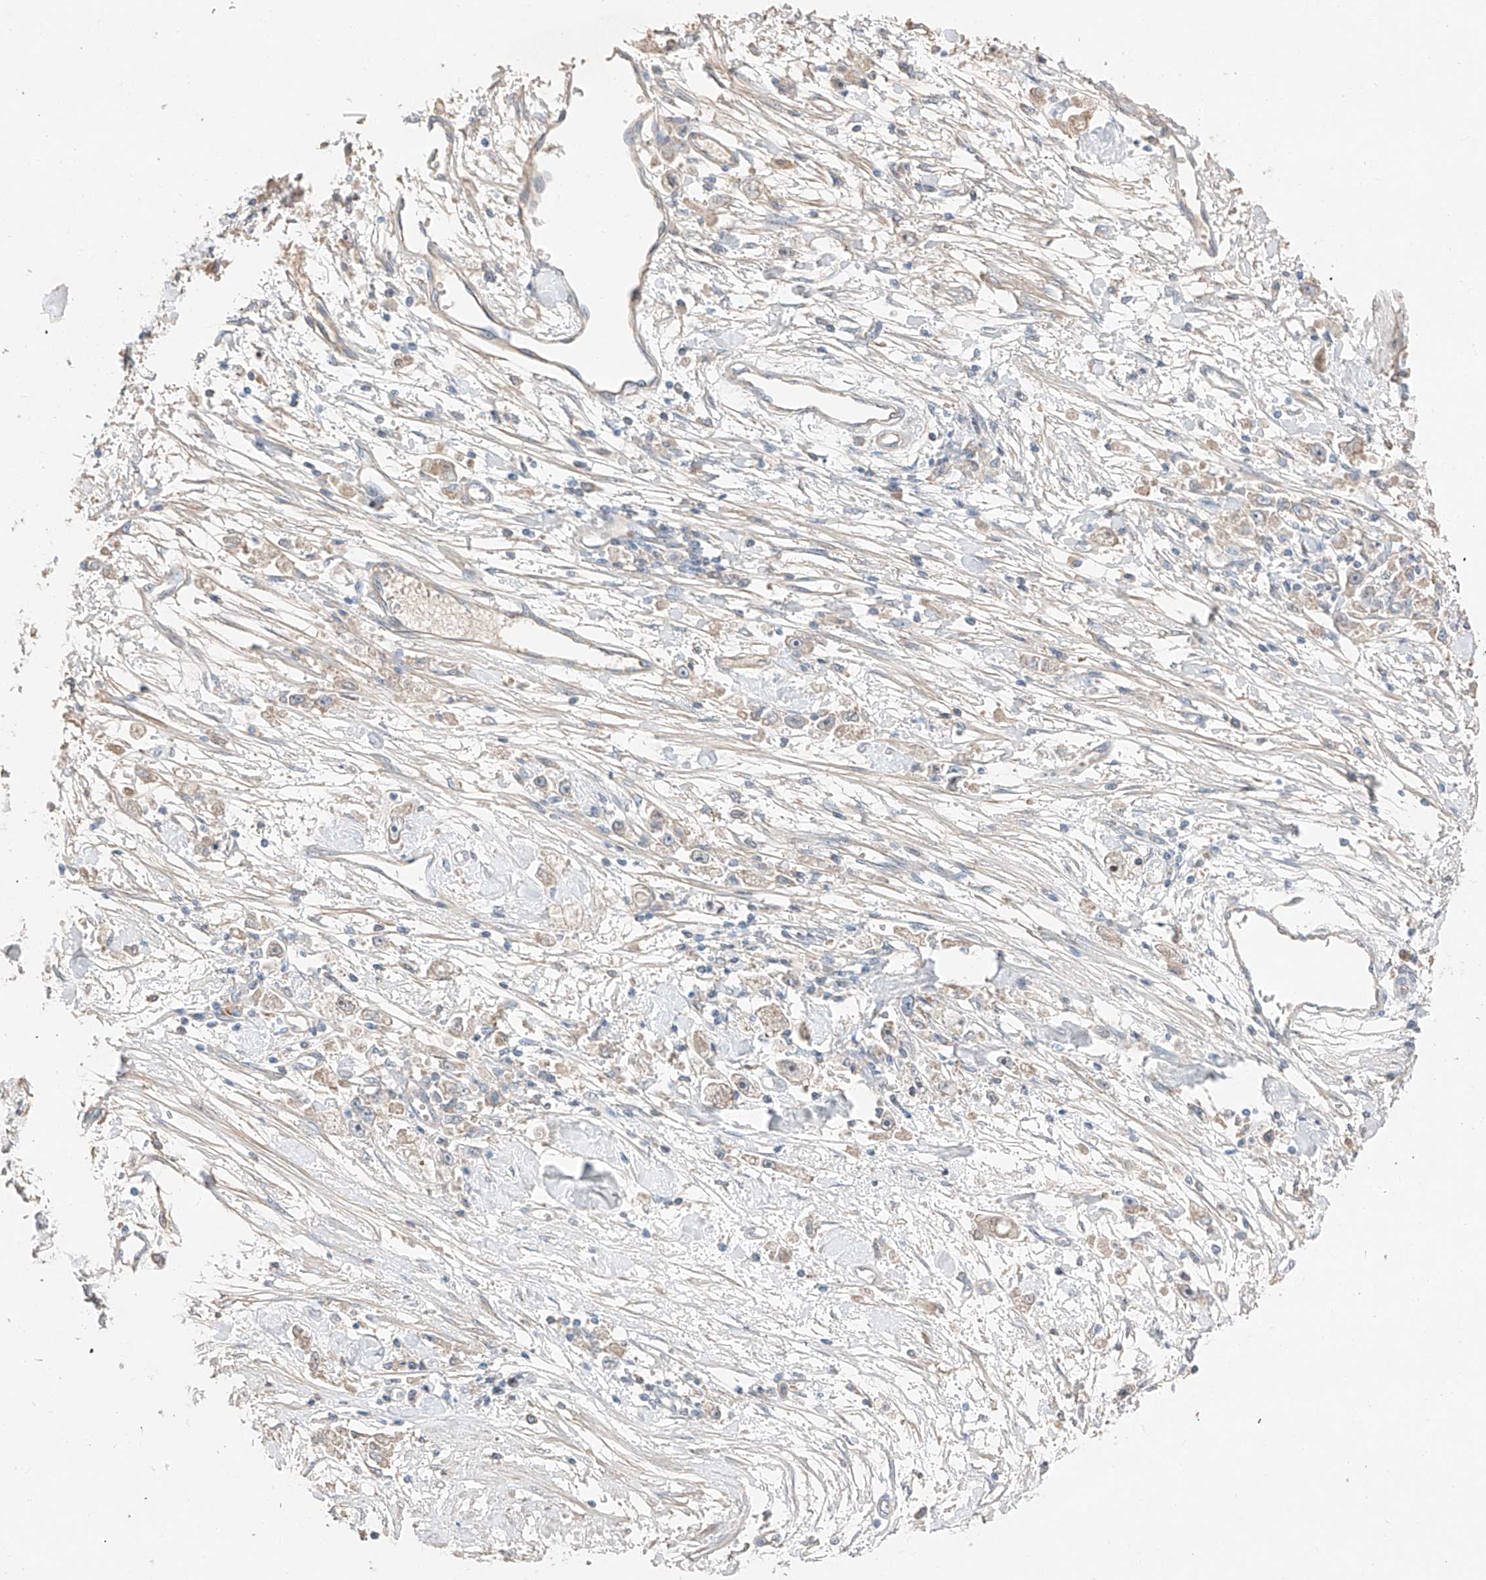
{"staining": {"intensity": "negative", "quantity": "none", "location": "none"}, "tissue": "stomach cancer", "cell_type": "Tumor cells", "image_type": "cancer", "snomed": [{"axis": "morphology", "description": "Adenocarcinoma, NOS"}, {"axis": "topography", "description": "Stomach"}], "caption": "This is an immunohistochemistry photomicrograph of human stomach cancer (adenocarcinoma). There is no positivity in tumor cells.", "gene": "RUSC1", "patient": {"sex": "female", "age": 59}}